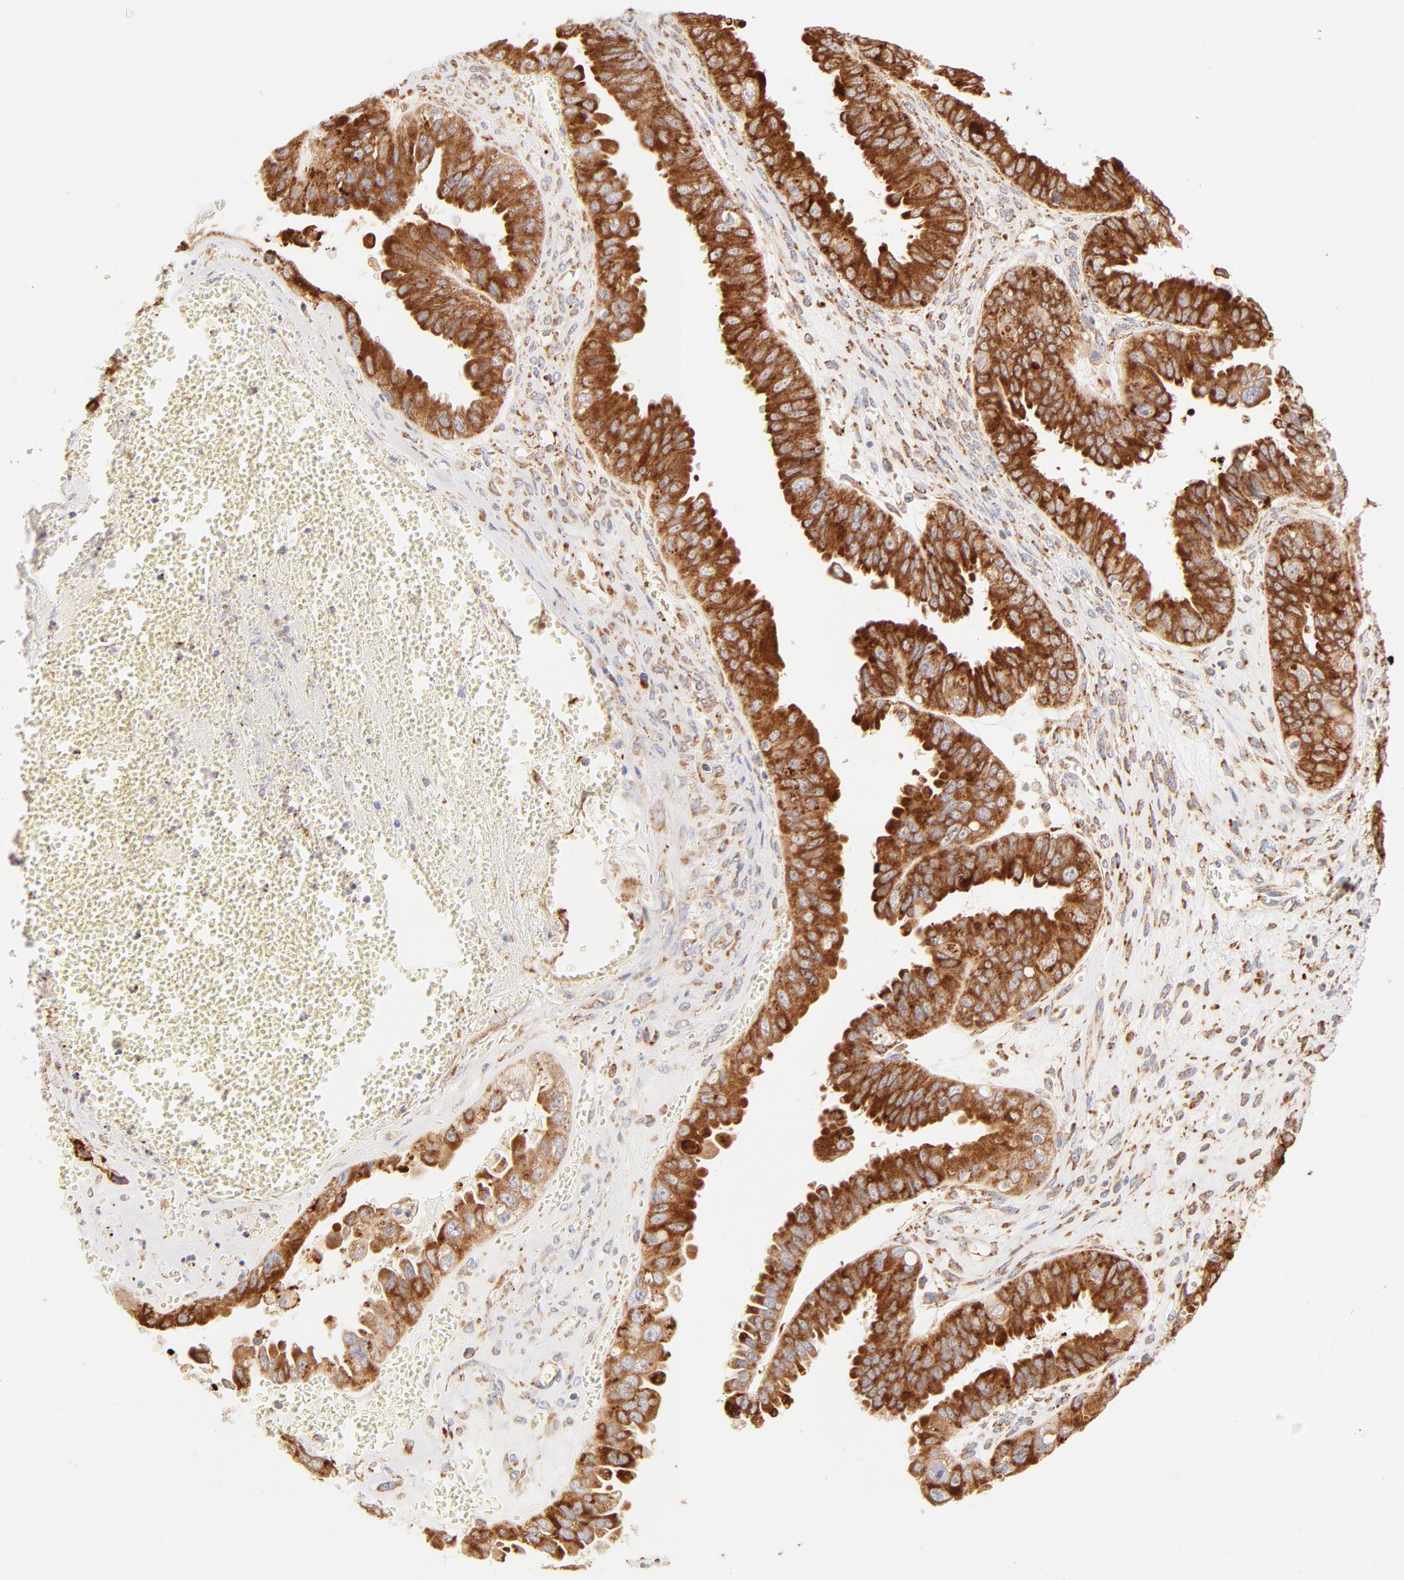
{"staining": {"intensity": "strong", "quantity": ">75%", "location": "cytoplasmic/membranous"}, "tissue": "ovarian cancer", "cell_type": "Tumor cells", "image_type": "cancer", "snomed": [{"axis": "morphology", "description": "Carcinoma, endometroid"}, {"axis": "topography", "description": "Ovary"}], "caption": "Strong cytoplasmic/membranous staining for a protein is appreciated in approximately >75% of tumor cells of endometroid carcinoma (ovarian) using immunohistochemistry.", "gene": "PARP12", "patient": {"sex": "female", "age": 85}}